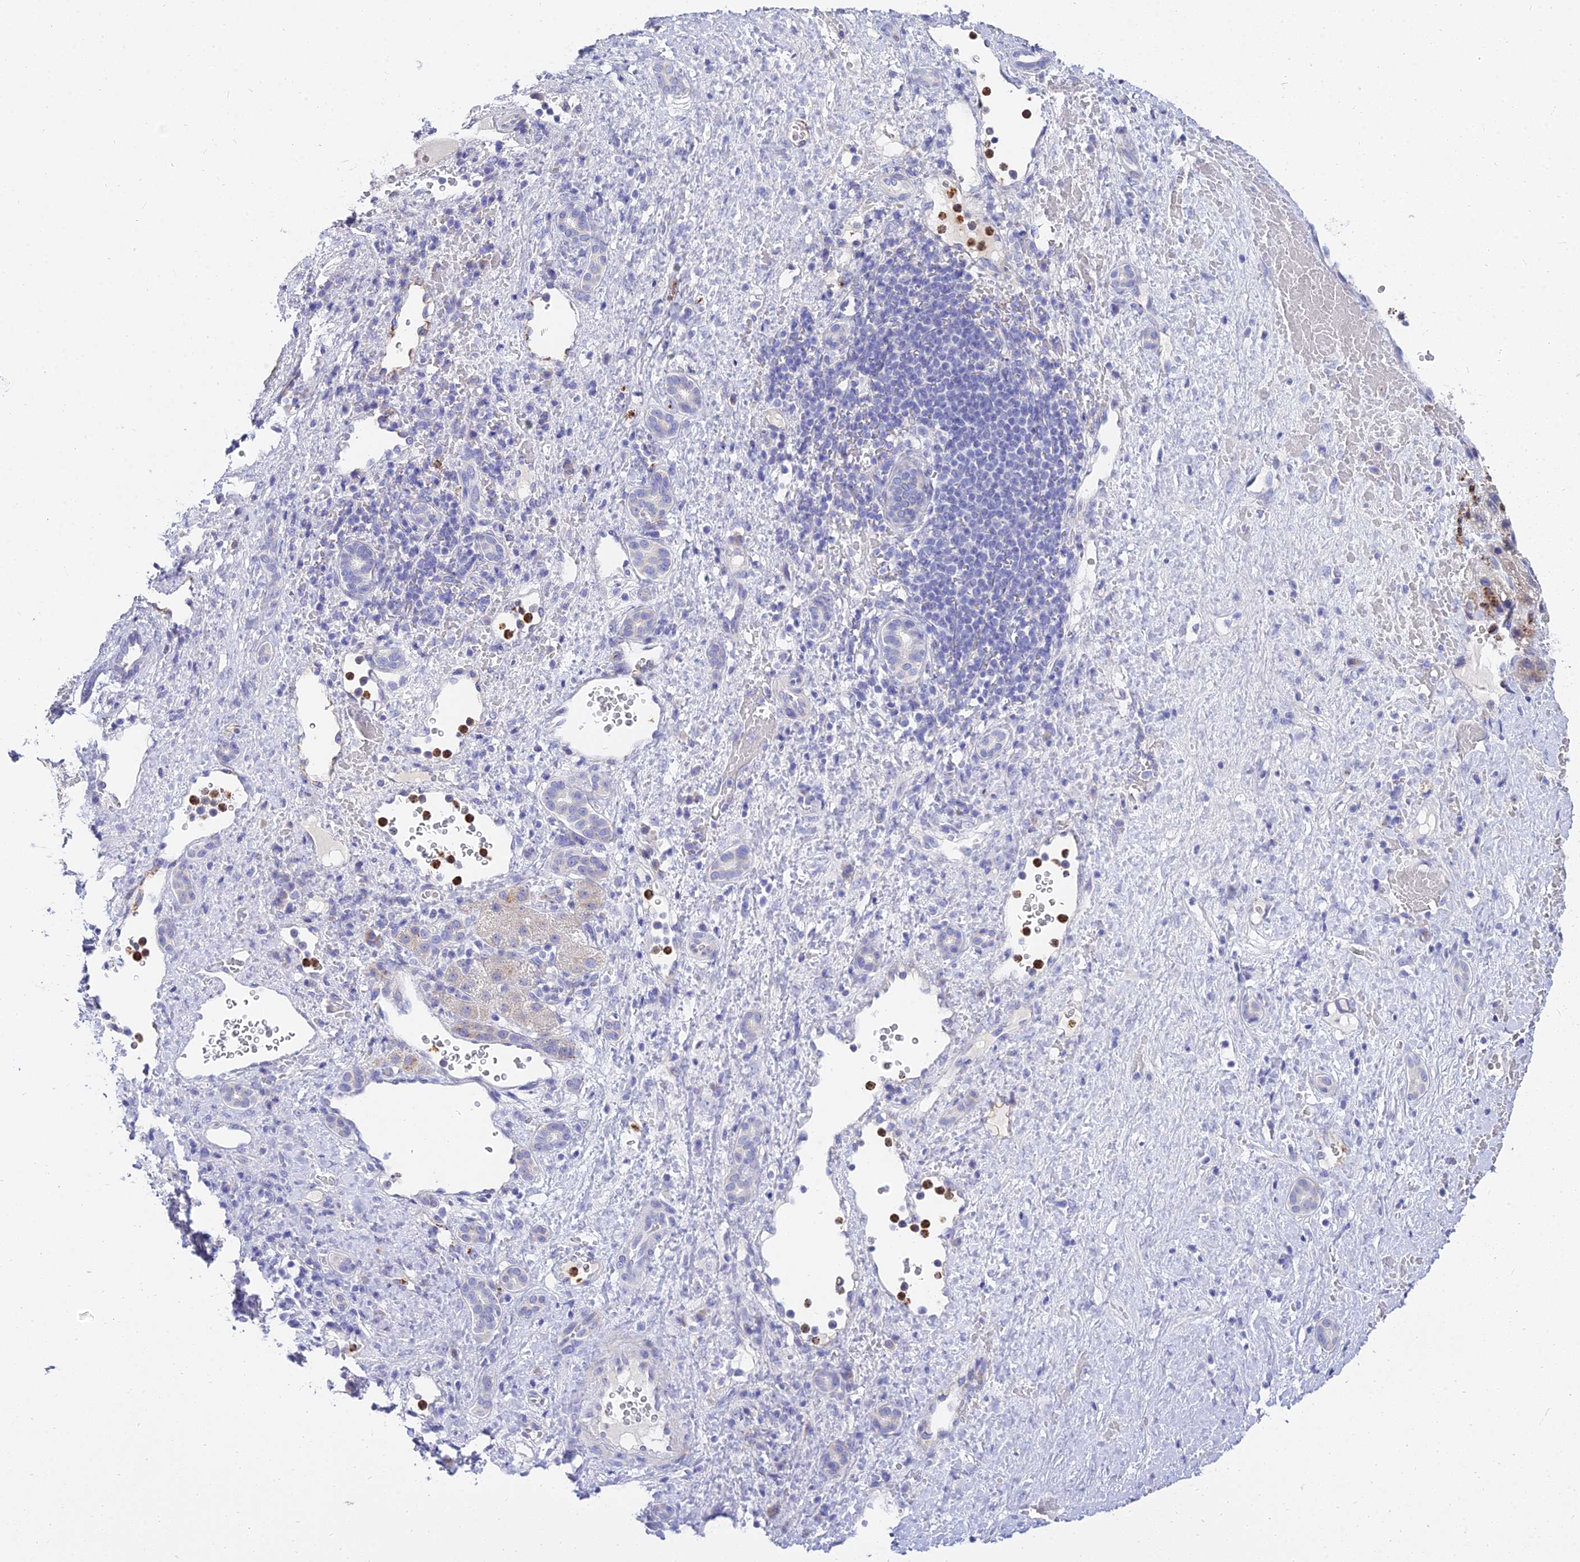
{"staining": {"intensity": "negative", "quantity": "none", "location": "none"}, "tissue": "liver cancer", "cell_type": "Tumor cells", "image_type": "cancer", "snomed": [{"axis": "morphology", "description": "Normal tissue, NOS"}, {"axis": "morphology", "description": "Carcinoma, Hepatocellular, NOS"}, {"axis": "topography", "description": "Liver"}], "caption": "Immunohistochemical staining of liver cancer displays no significant positivity in tumor cells.", "gene": "VWC2L", "patient": {"sex": "male", "age": 57}}